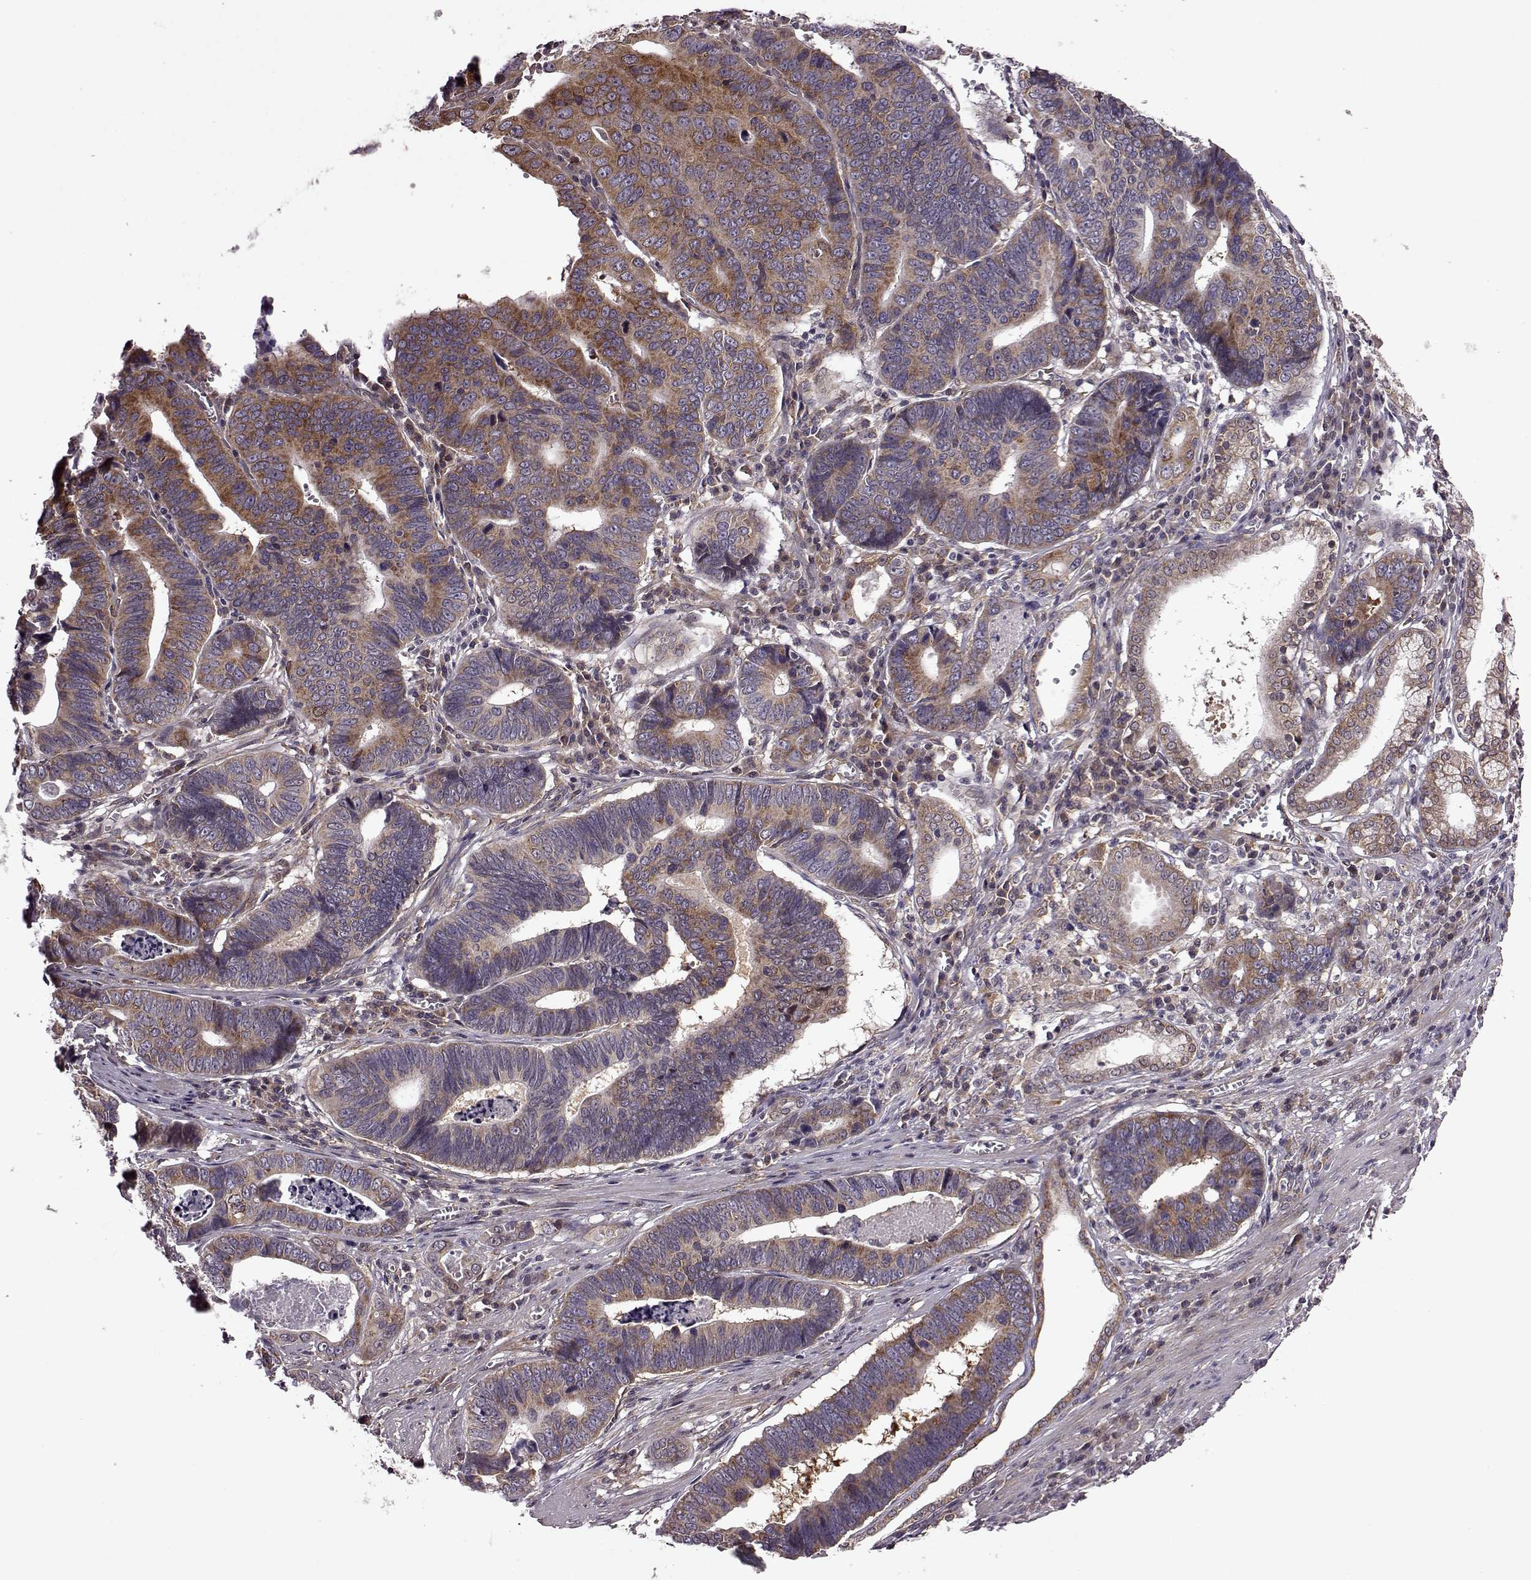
{"staining": {"intensity": "moderate", "quantity": ">75%", "location": "cytoplasmic/membranous"}, "tissue": "stomach cancer", "cell_type": "Tumor cells", "image_type": "cancer", "snomed": [{"axis": "morphology", "description": "Adenocarcinoma, NOS"}, {"axis": "topography", "description": "Stomach"}], "caption": "Immunohistochemical staining of human stomach adenocarcinoma reveals medium levels of moderate cytoplasmic/membranous expression in about >75% of tumor cells.", "gene": "URI1", "patient": {"sex": "male", "age": 84}}